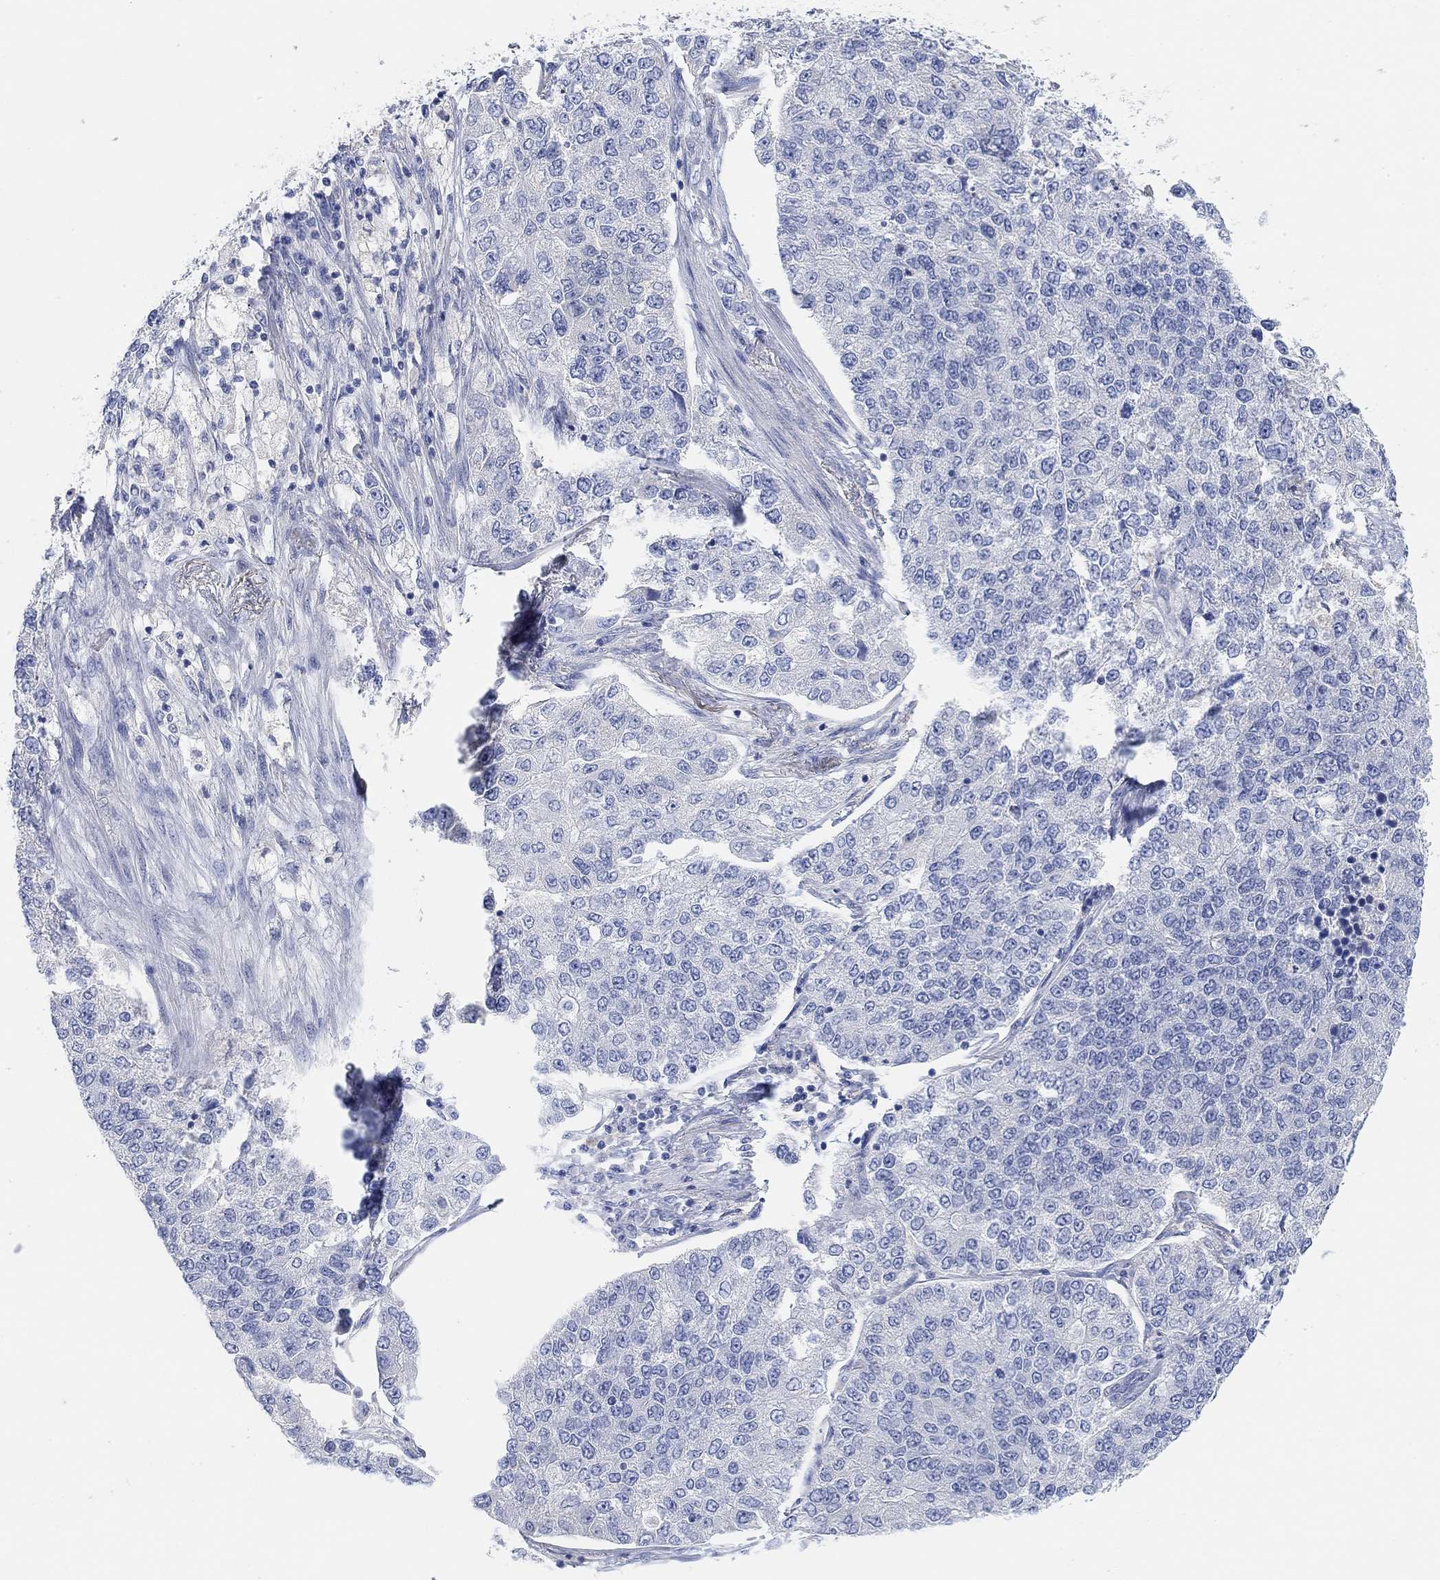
{"staining": {"intensity": "negative", "quantity": "none", "location": "none"}, "tissue": "lung cancer", "cell_type": "Tumor cells", "image_type": "cancer", "snomed": [{"axis": "morphology", "description": "Adenocarcinoma, NOS"}, {"axis": "topography", "description": "Lung"}], "caption": "Tumor cells show no significant staining in lung adenocarcinoma. The staining is performed using DAB brown chromogen with nuclei counter-stained in using hematoxylin.", "gene": "VAT1L", "patient": {"sex": "male", "age": 49}}